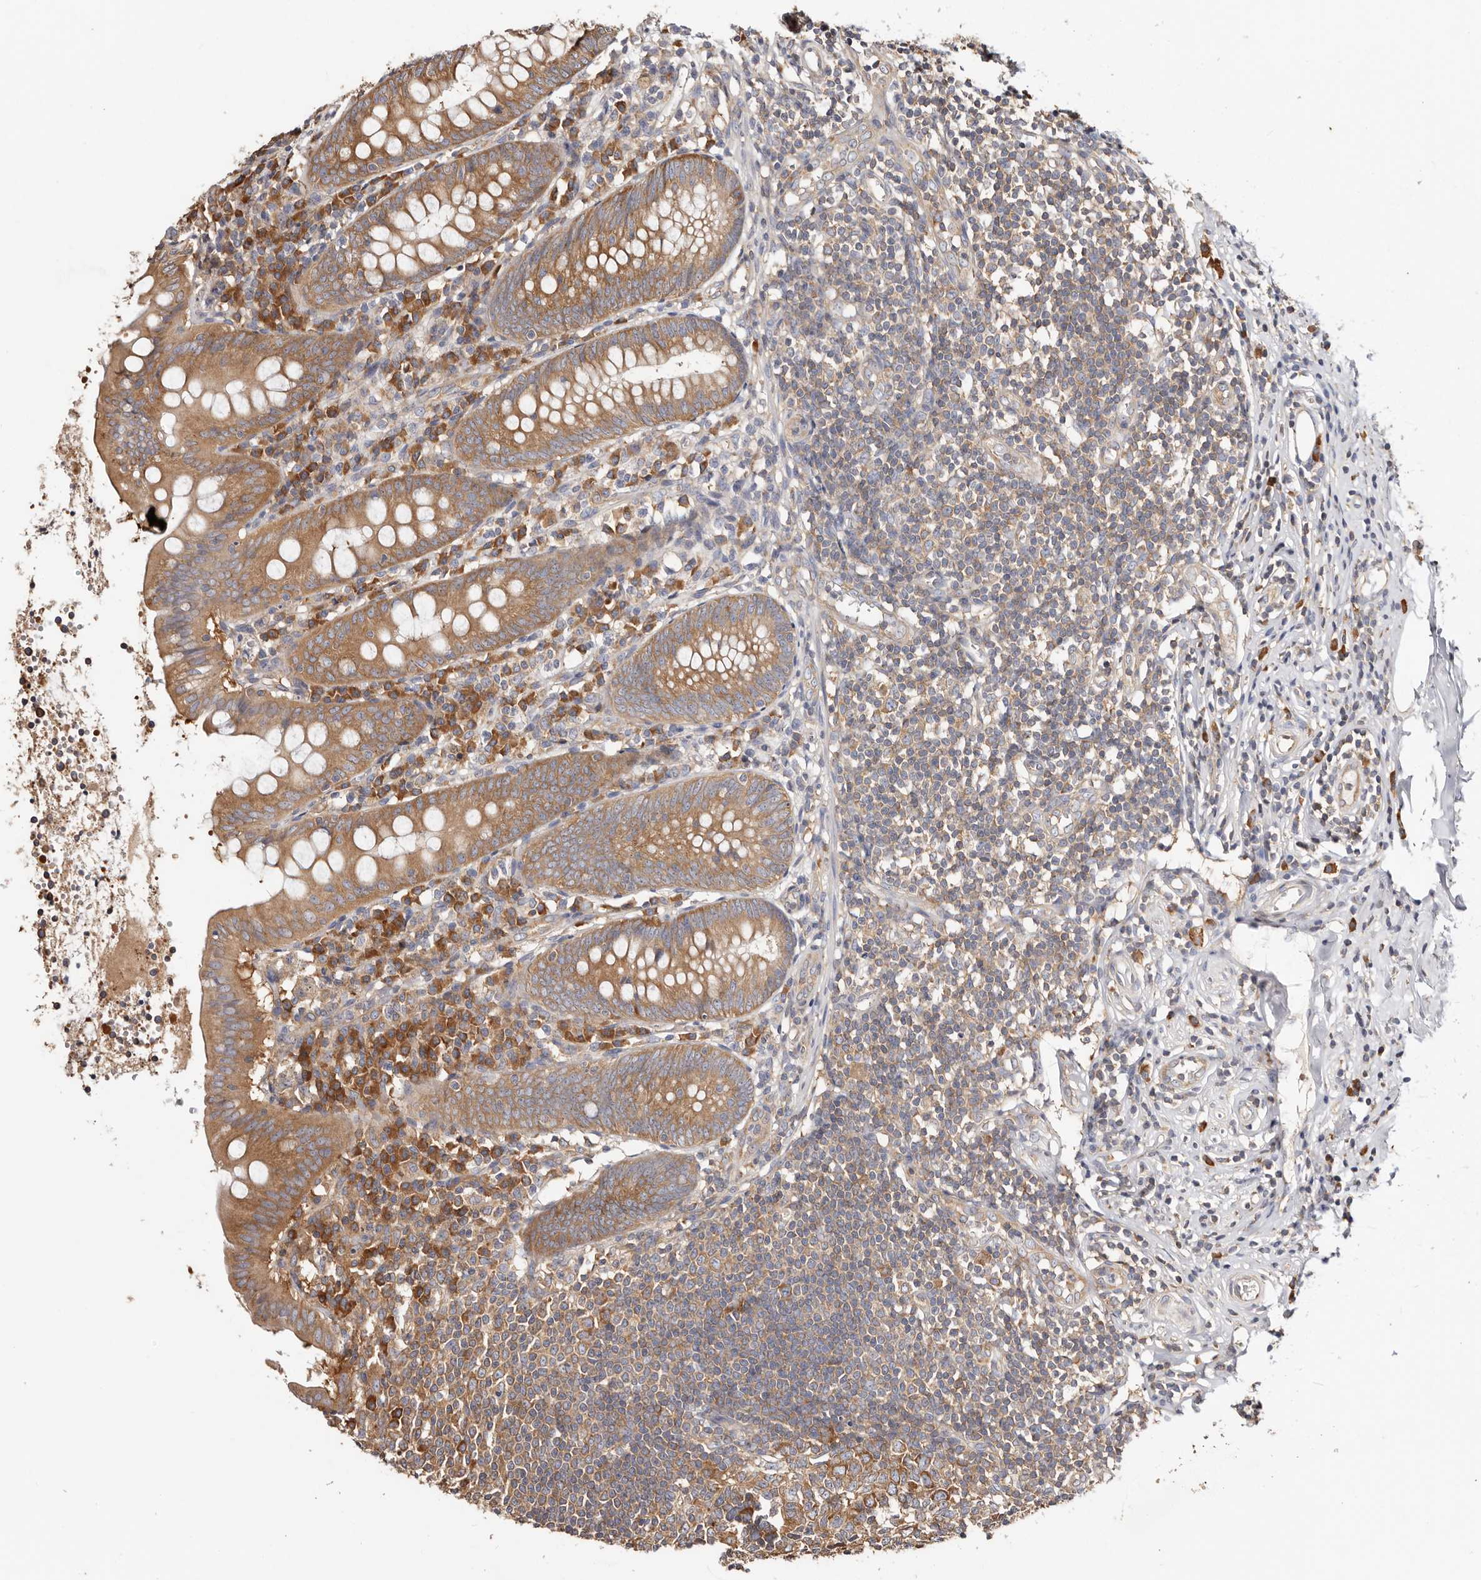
{"staining": {"intensity": "moderate", "quantity": ">75%", "location": "cytoplasmic/membranous"}, "tissue": "appendix", "cell_type": "Glandular cells", "image_type": "normal", "snomed": [{"axis": "morphology", "description": "Normal tissue, NOS"}, {"axis": "topography", "description": "Appendix"}], "caption": "High-power microscopy captured an immunohistochemistry (IHC) image of unremarkable appendix, revealing moderate cytoplasmic/membranous expression in about >75% of glandular cells.", "gene": "EPRS1", "patient": {"sex": "female", "age": 54}}